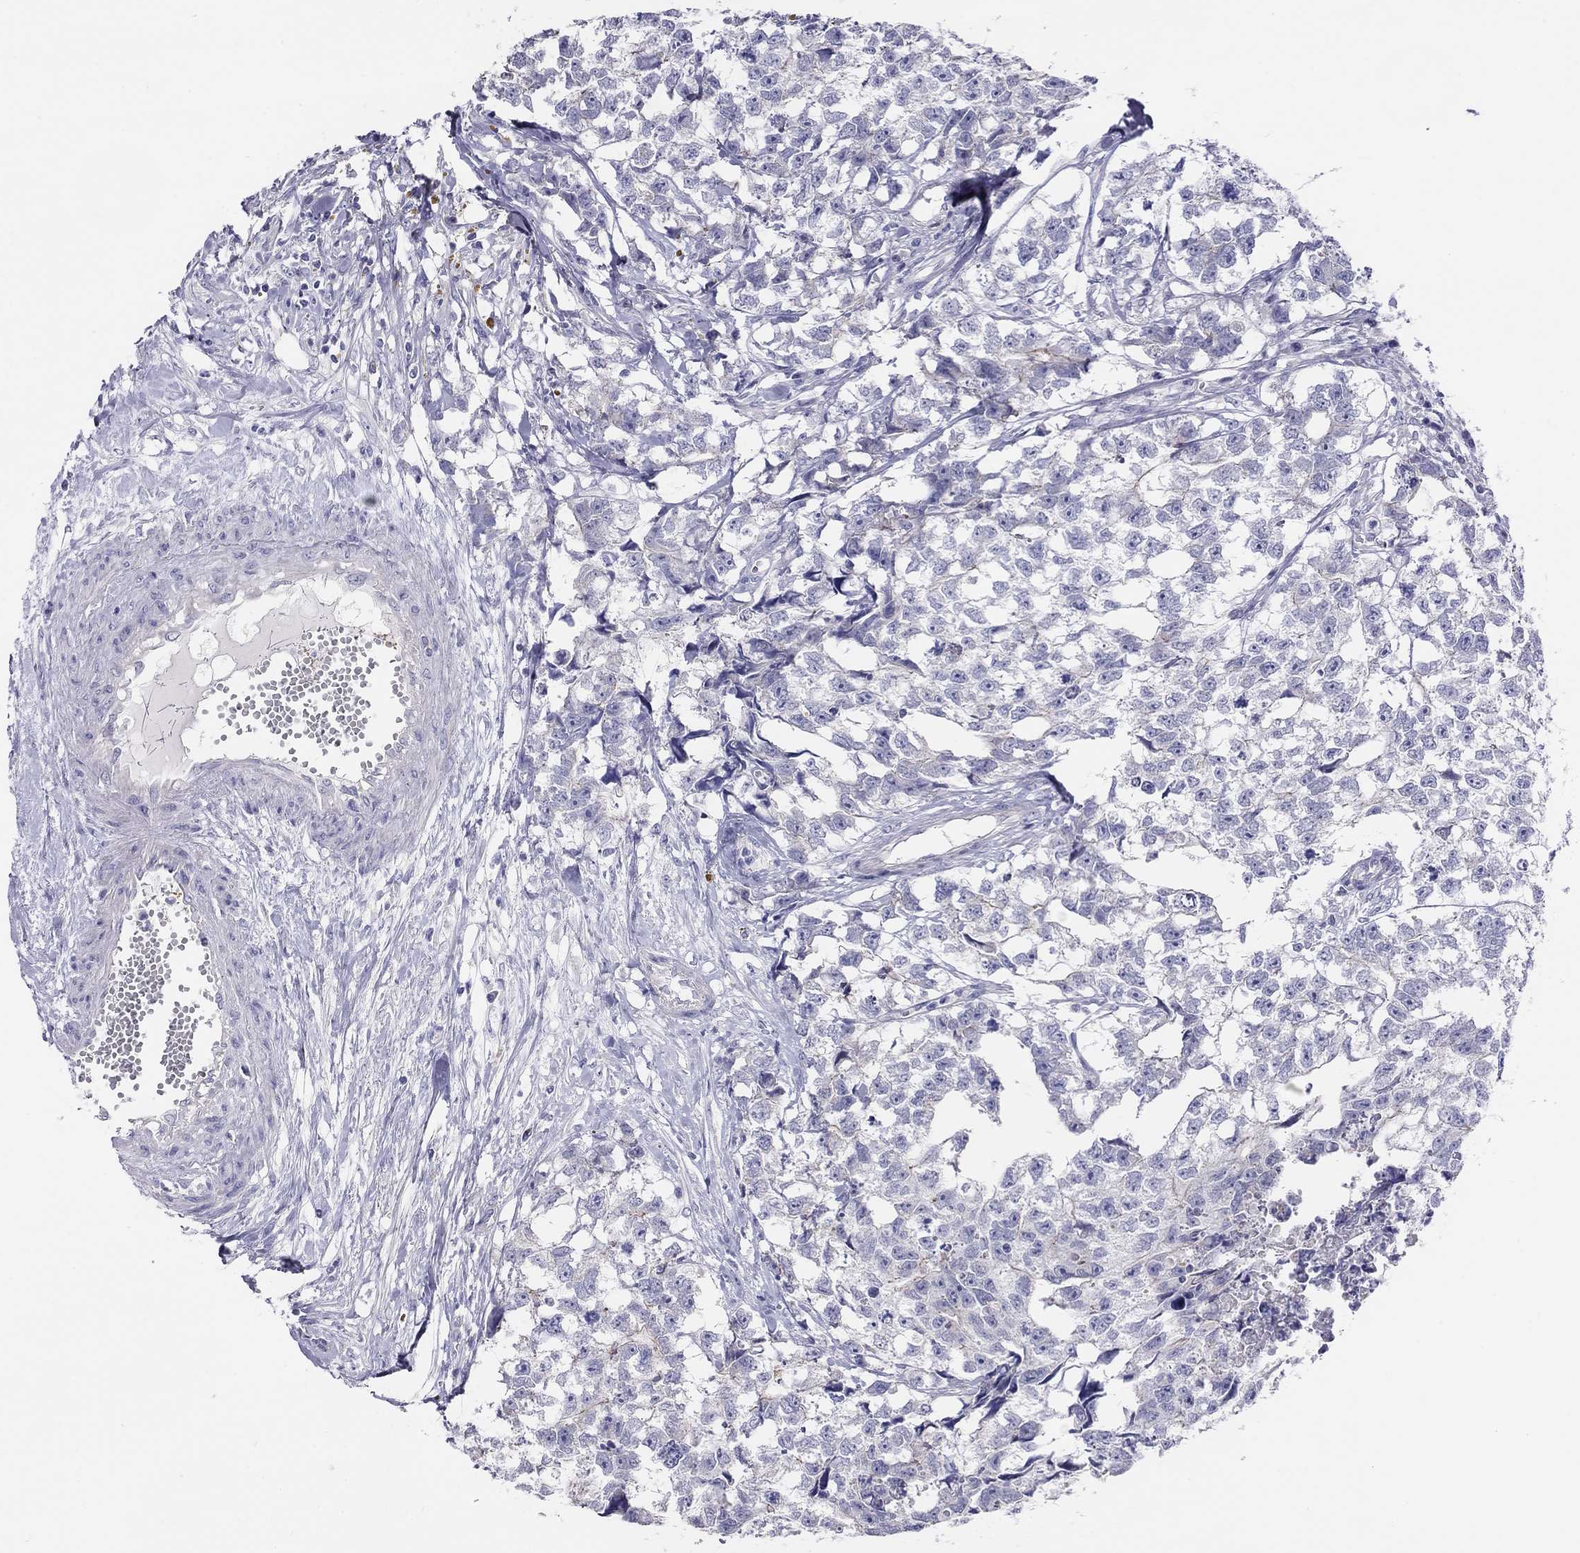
{"staining": {"intensity": "negative", "quantity": "none", "location": "none"}, "tissue": "testis cancer", "cell_type": "Tumor cells", "image_type": "cancer", "snomed": [{"axis": "morphology", "description": "Carcinoma, Embryonal, NOS"}, {"axis": "morphology", "description": "Teratoma, malignant, NOS"}, {"axis": "topography", "description": "Testis"}], "caption": "Image shows no significant protein positivity in tumor cells of testis cancer (embryonal carcinoma).", "gene": "MGAT4C", "patient": {"sex": "male", "age": 44}}